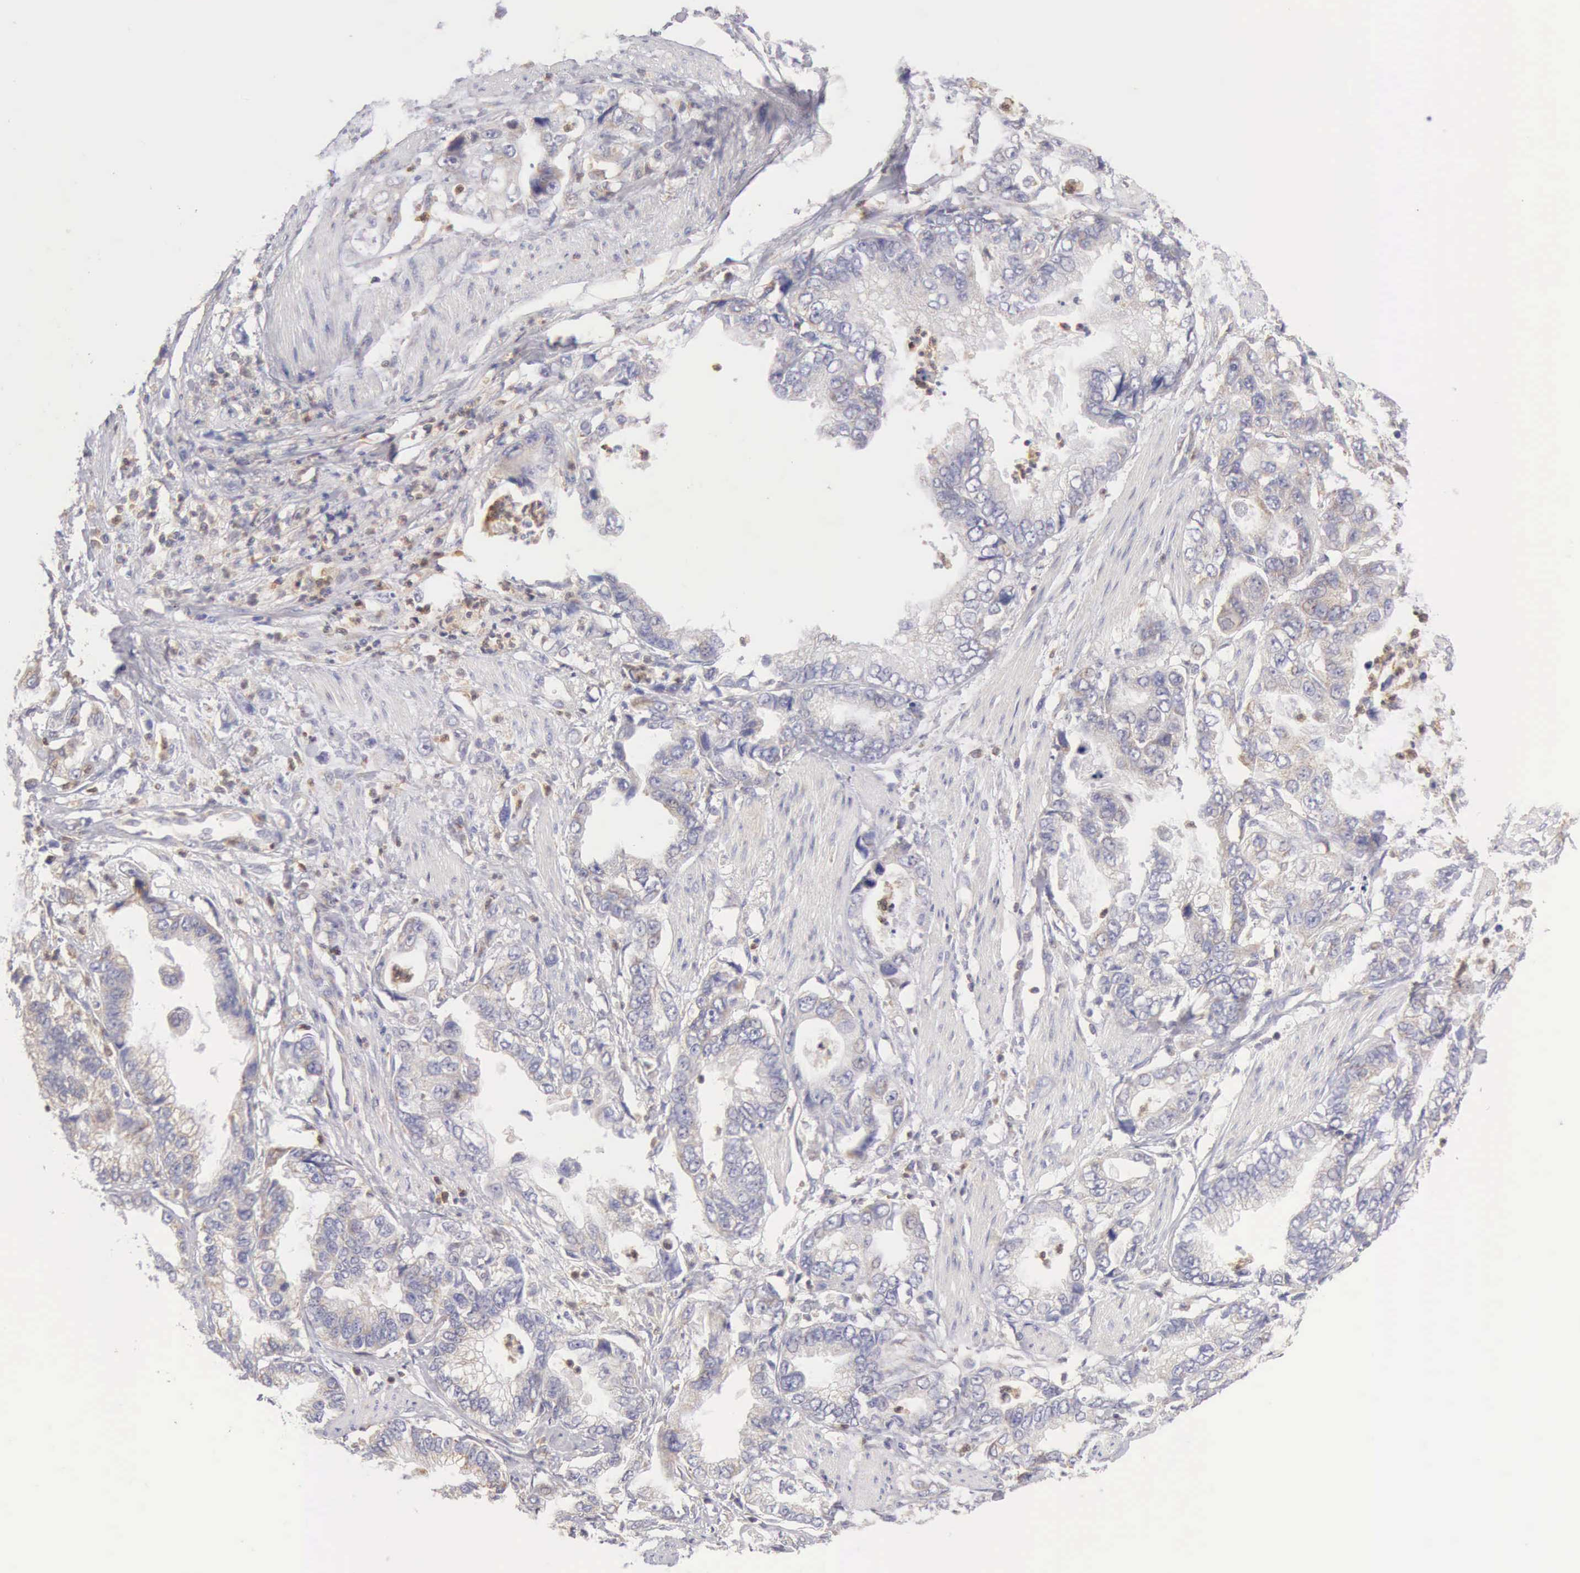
{"staining": {"intensity": "negative", "quantity": "none", "location": "none"}, "tissue": "stomach cancer", "cell_type": "Tumor cells", "image_type": "cancer", "snomed": [{"axis": "morphology", "description": "Adenocarcinoma, NOS"}, {"axis": "topography", "description": "Pancreas"}, {"axis": "topography", "description": "Stomach, upper"}], "caption": "The micrograph exhibits no significant staining in tumor cells of stomach adenocarcinoma.", "gene": "ARHGAP4", "patient": {"sex": "male", "age": 77}}